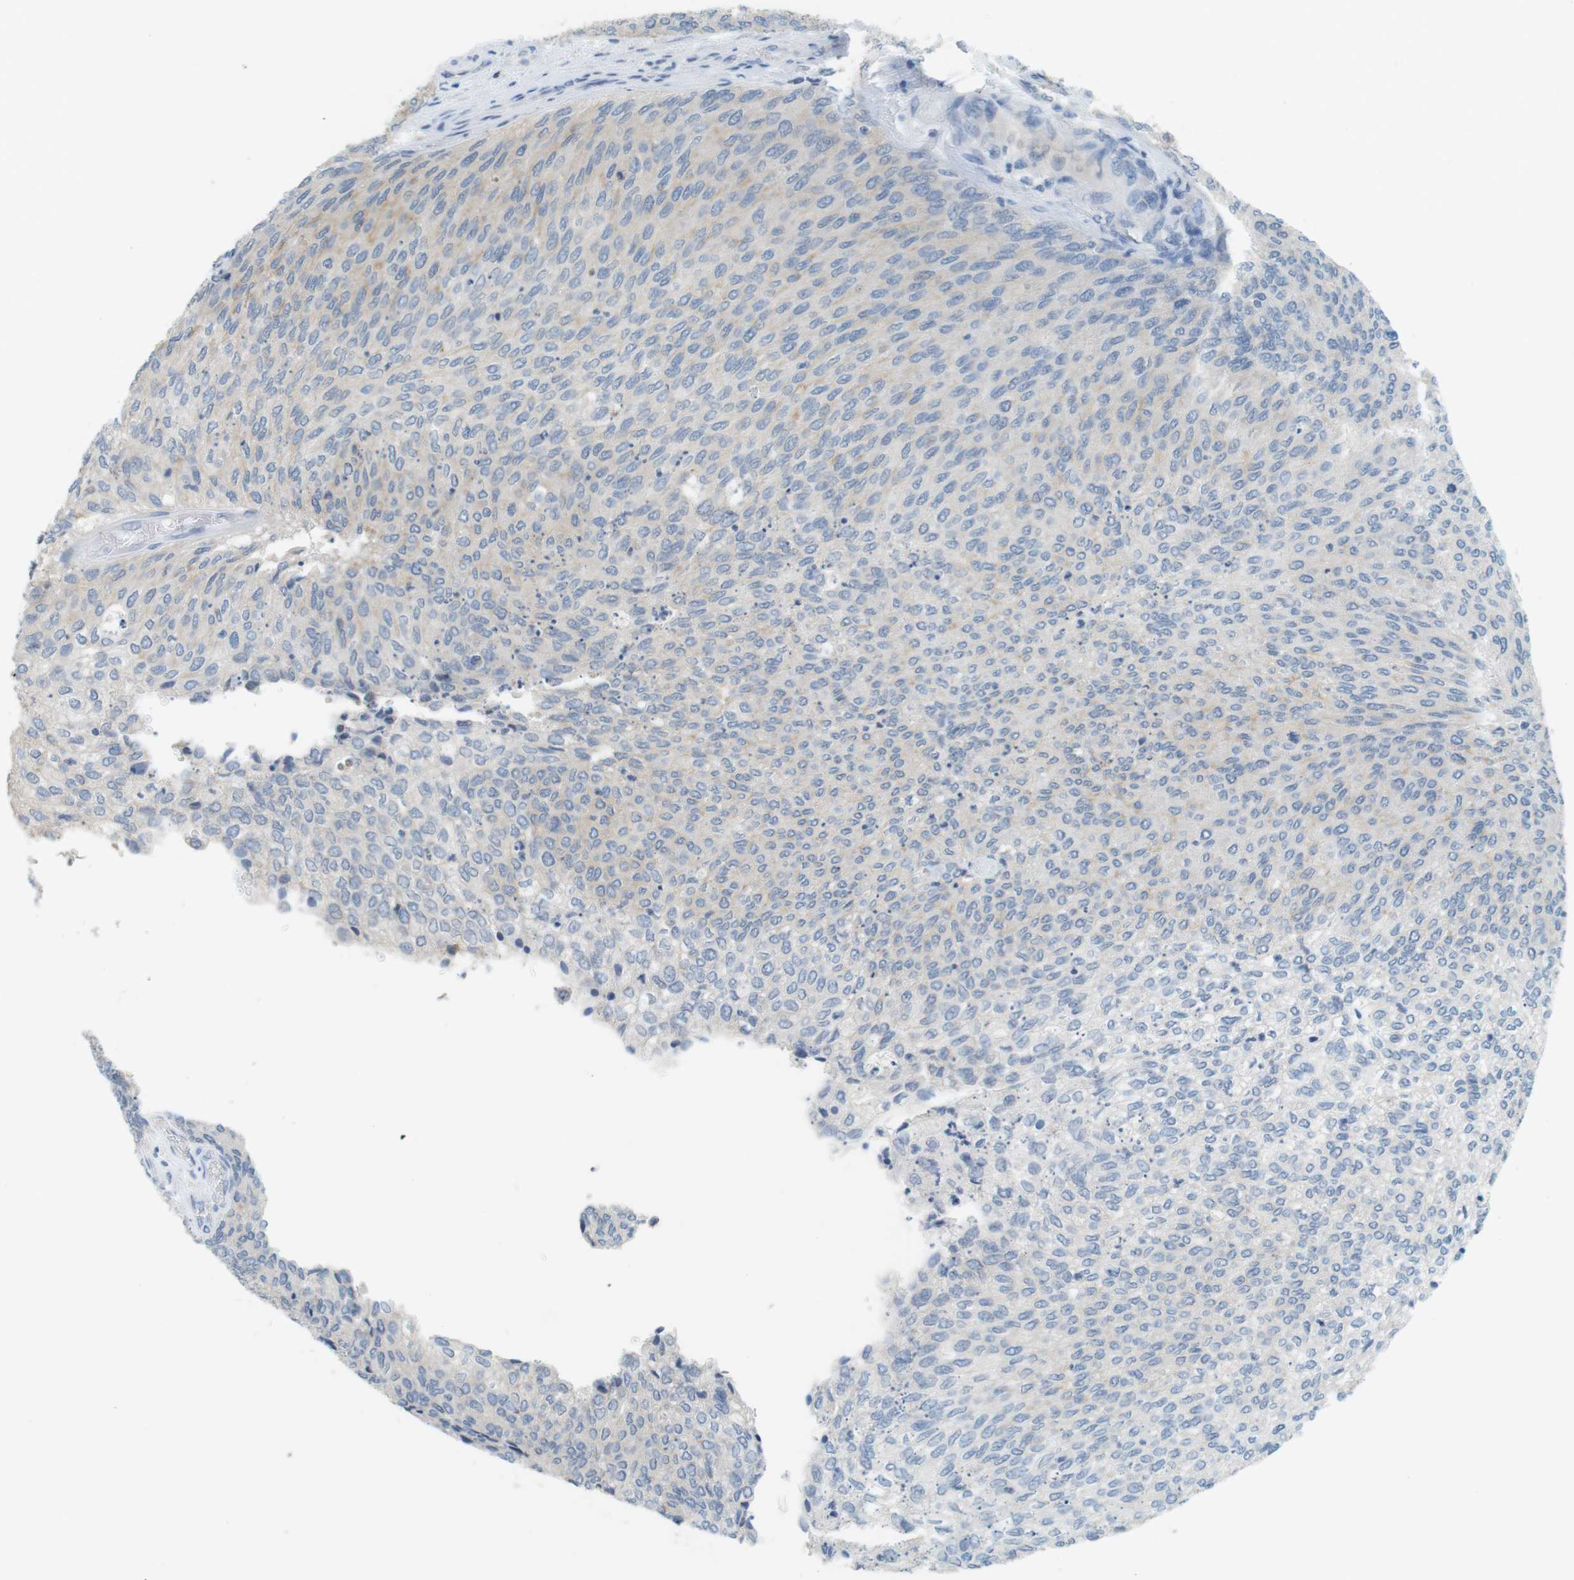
{"staining": {"intensity": "weak", "quantity": "<25%", "location": "cytoplasmic/membranous"}, "tissue": "urothelial cancer", "cell_type": "Tumor cells", "image_type": "cancer", "snomed": [{"axis": "morphology", "description": "Urothelial carcinoma, Low grade"}, {"axis": "topography", "description": "Urinary bladder"}], "caption": "The image reveals no staining of tumor cells in urothelial cancer.", "gene": "MUC5B", "patient": {"sex": "female", "age": 79}}